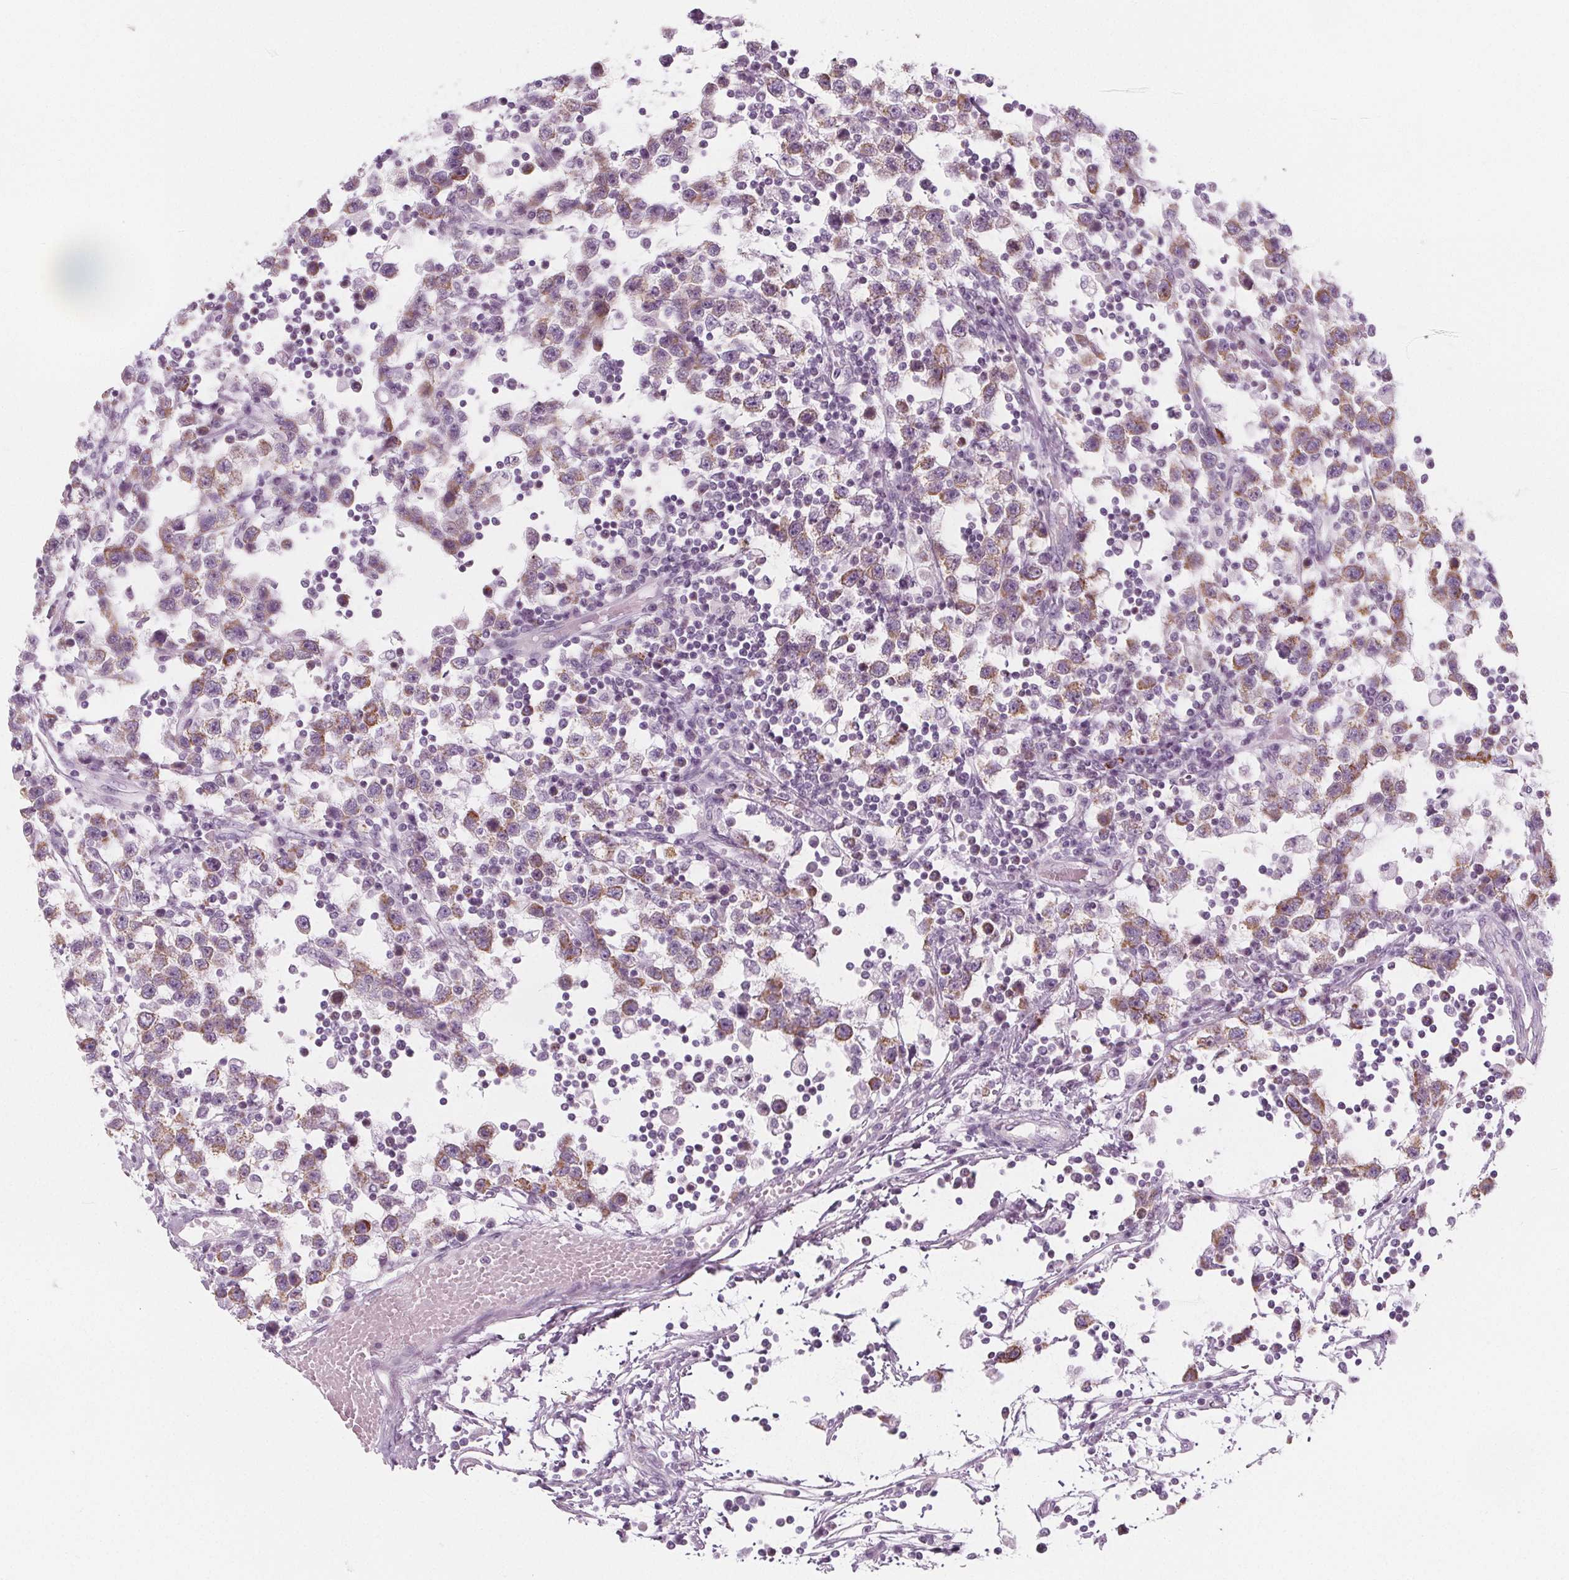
{"staining": {"intensity": "weak", "quantity": "25%-75%", "location": "cytoplasmic/membranous"}, "tissue": "testis cancer", "cell_type": "Tumor cells", "image_type": "cancer", "snomed": [{"axis": "morphology", "description": "Seminoma, NOS"}, {"axis": "topography", "description": "Testis"}], "caption": "The micrograph demonstrates a brown stain indicating the presence of a protein in the cytoplasmic/membranous of tumor cells in testis cancer (seminoma).", "gene": "IL17C", "patient": {"sex": "male", "age": 34}}